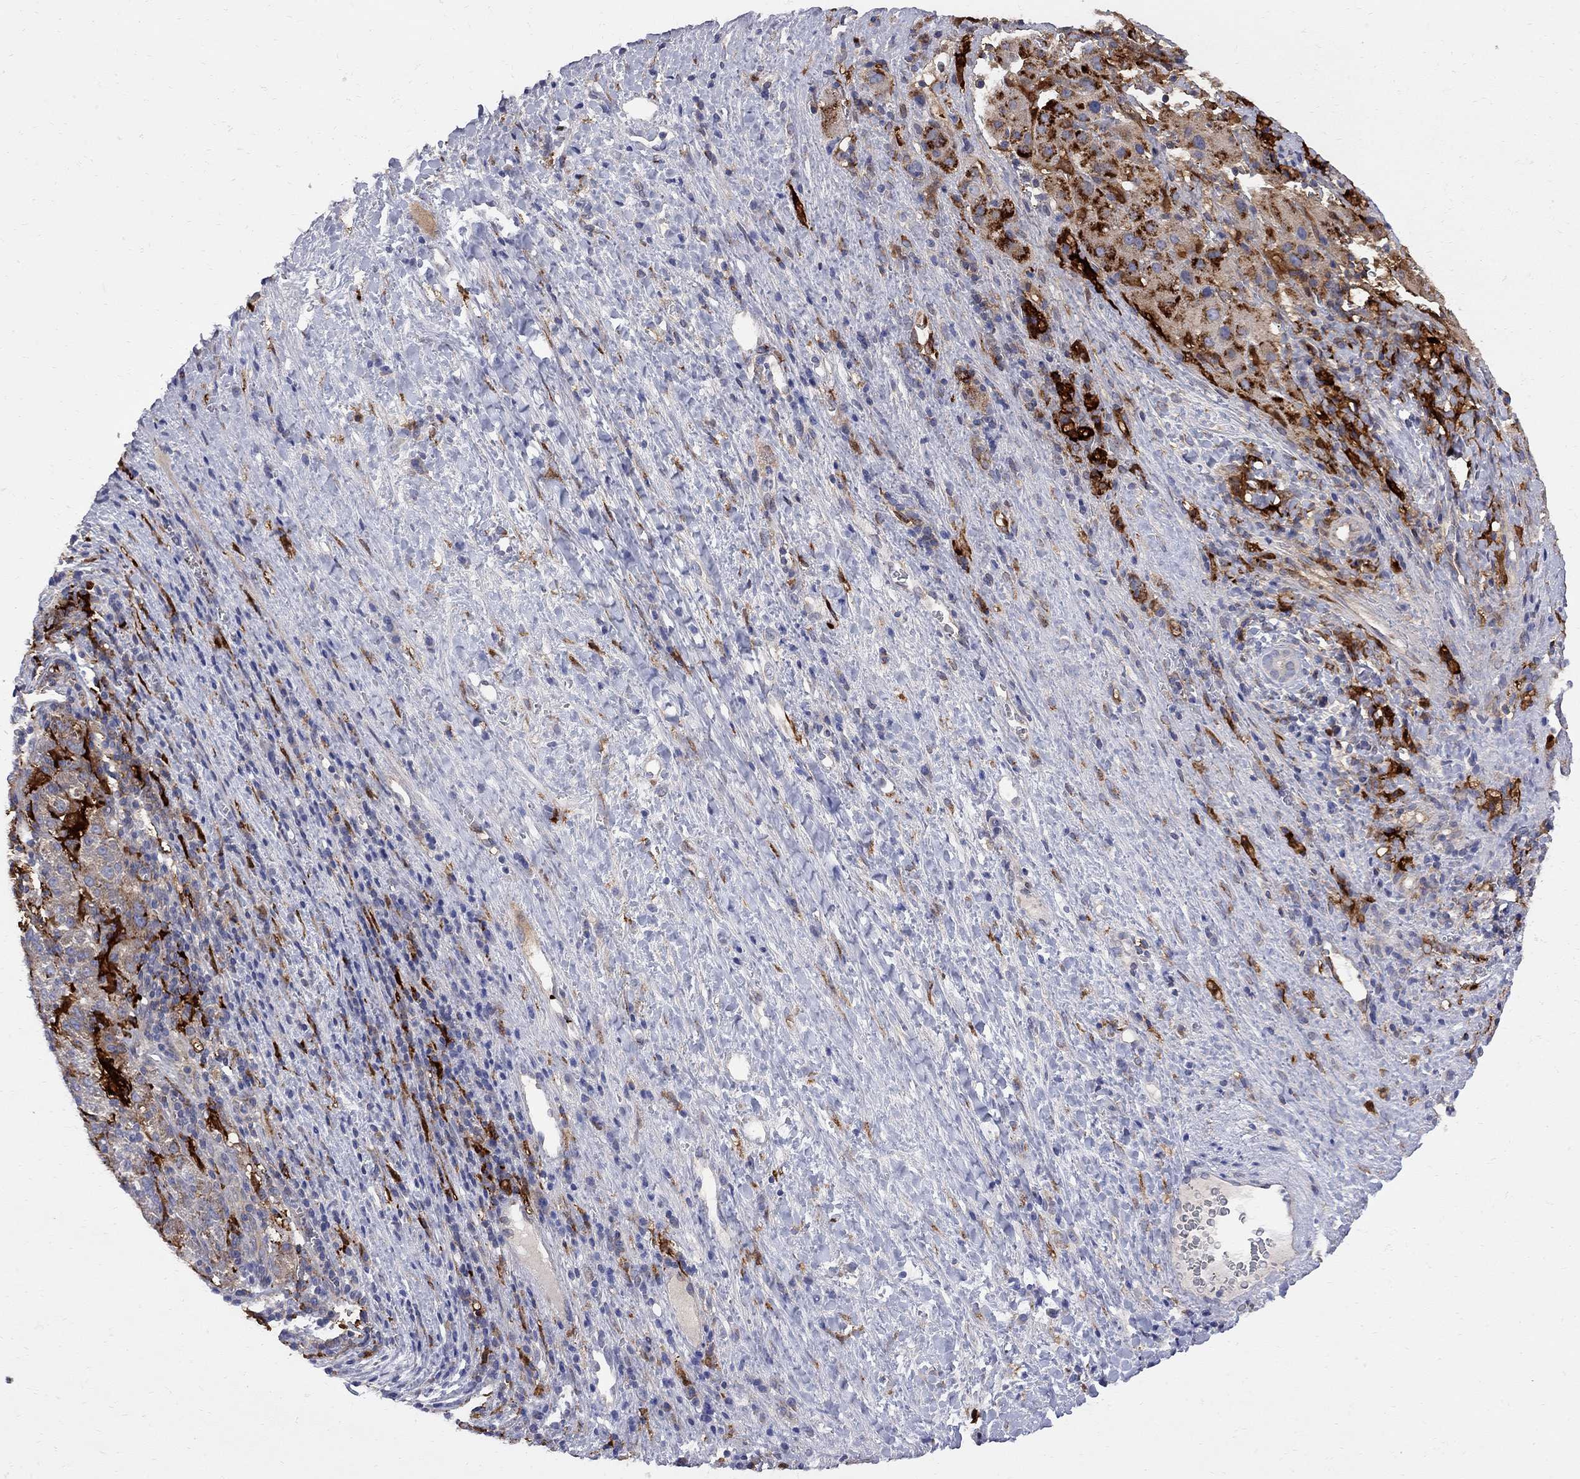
{"staining": {"intensity": "strong", "quantity": "<25%", "location": "cytoplasmic/membranous"}, "tissue": "liver cancer", "cell_type": "Tumor cells", "image_type": "cancer", "snomed": [{"axis": "morphology", "description": "Carcinoma, Hepatocellular, NOS"}, {"axis": "topography", "description": "Liver"}], "caption": "Immunohistochemistry (IHC) image of liver hepatocellular carcinoma stained for a protein (brown), which exhibits medium levels of strong cytoplasmic/membranous expression in about <25% of tumor cells.", "gene": "MTHFR", "patient": {"sex": "female", "age": 60}}